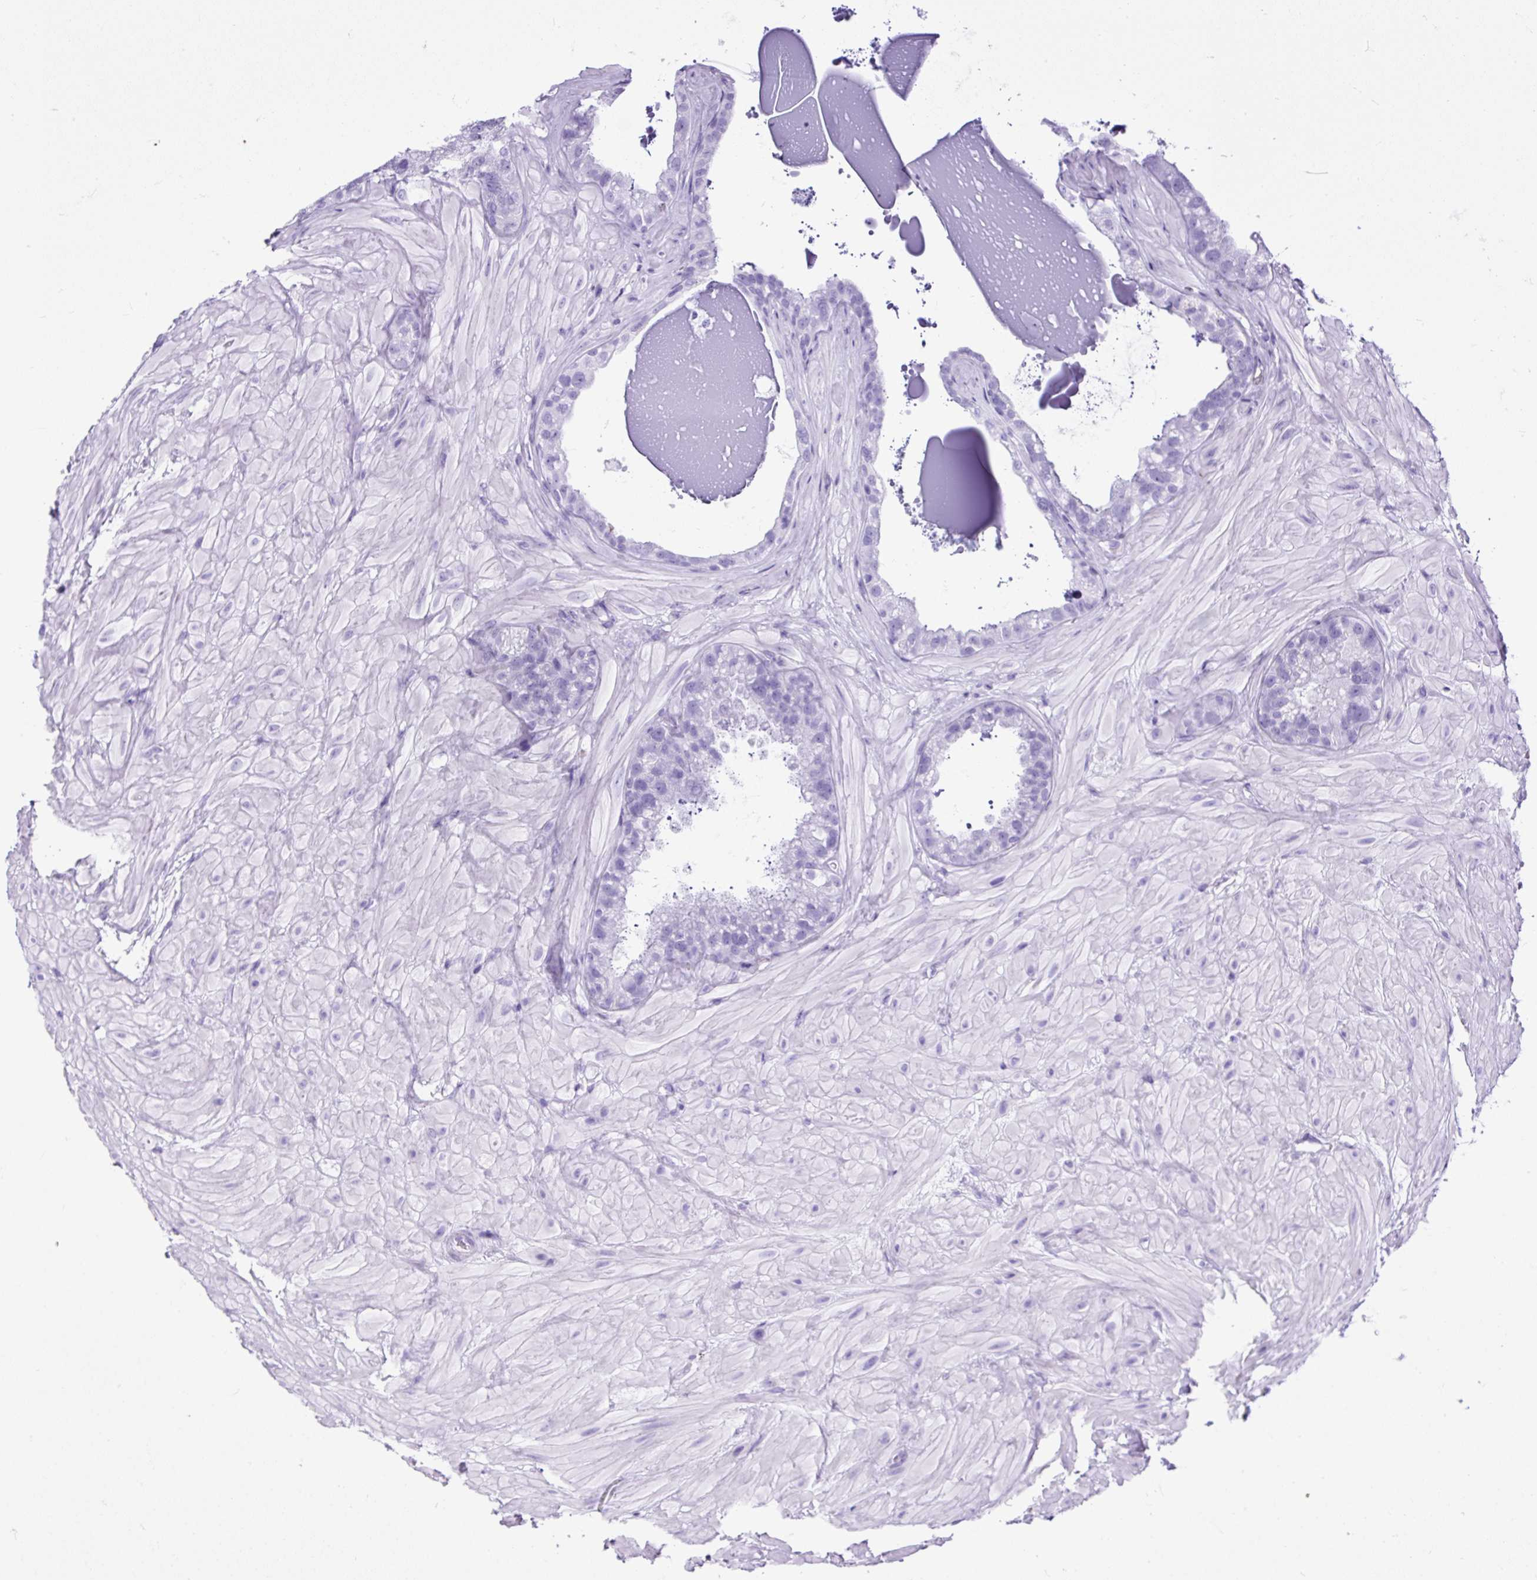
{"staining": {"intensity": "negative", "quantity": "none", "location": "none"}, "tissue": "seminal vesicle", "cell_type": "Glandular cells", "image_type": "normal", "snomed": [{"axis": "morphology", "description": "Normal tissue, NOS"}, {"axis": "topography", "description": "Seminal veicle"}, {"axis": "topography", "description": "Peripheral nerve tissue"}], "caption": "Immunohistochemistry image of normal seminal vesicle: seminal vesicle stained with DAB exhibits no significant protein staining in glandular cells.", "gene": "CEL", "patient": {"sex": "male", "age": 76}}